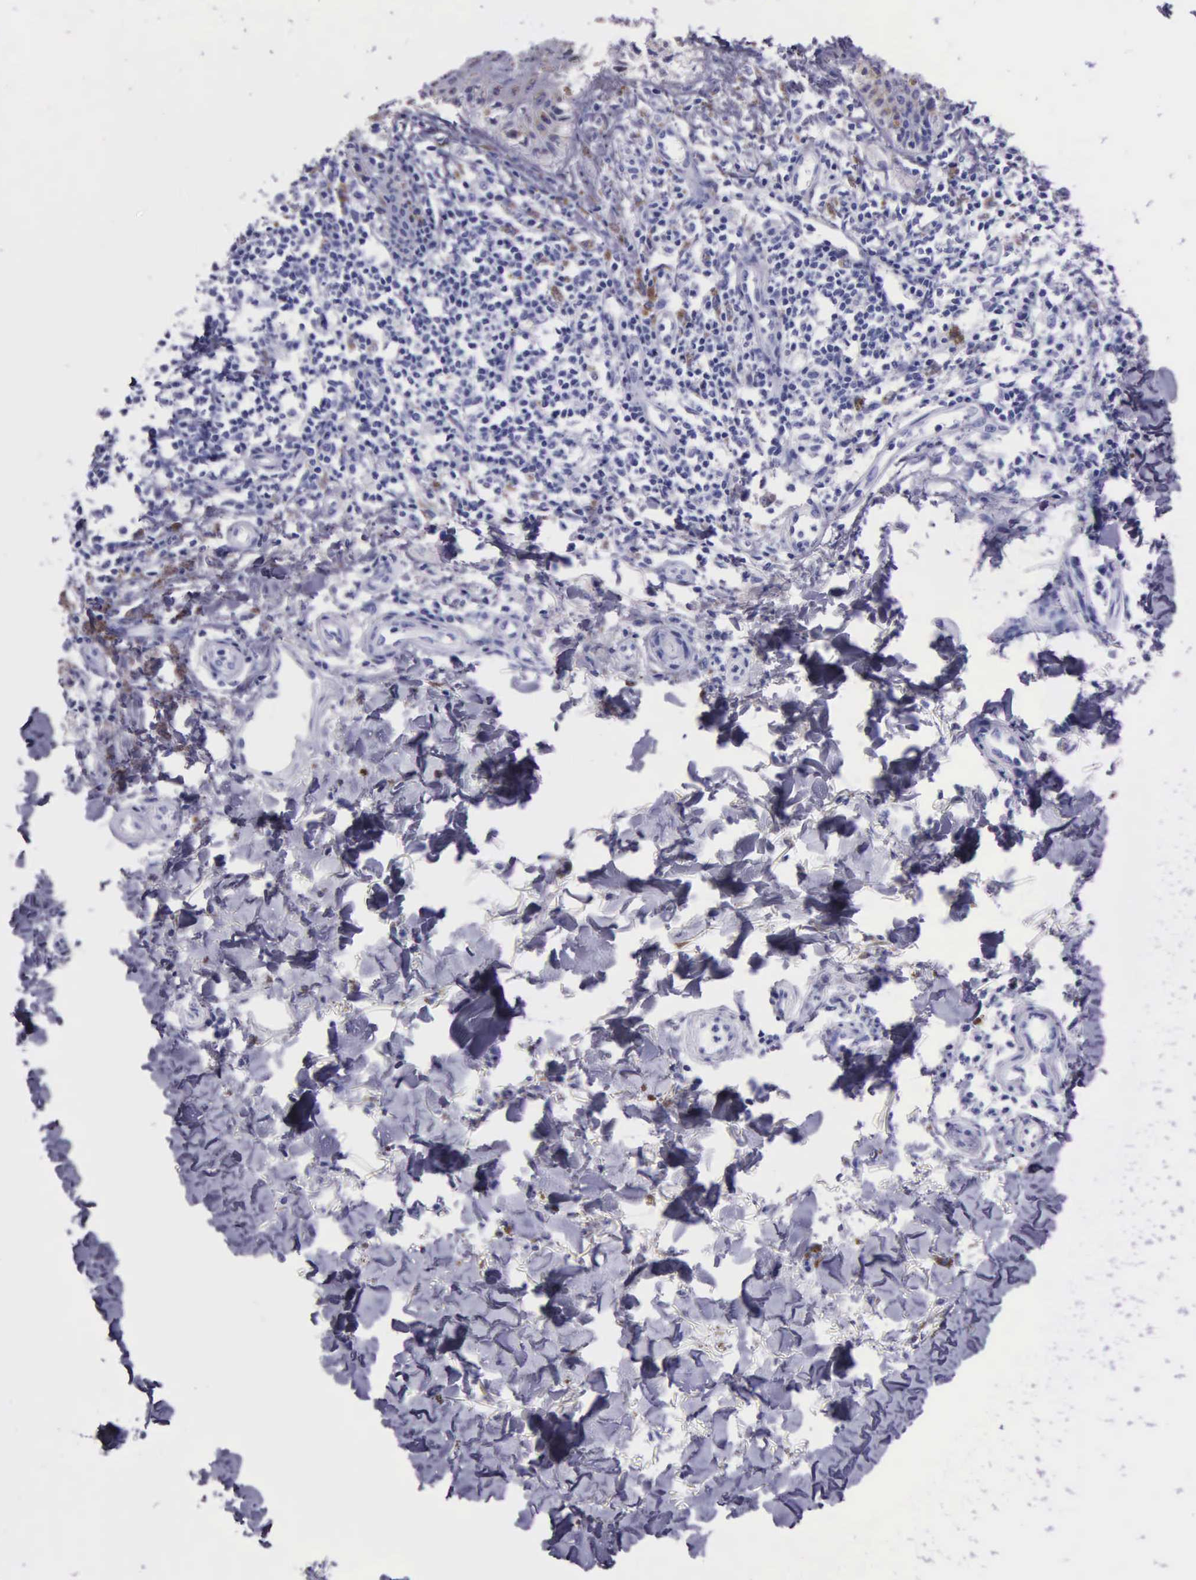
{"staining": {"intensity": "negative", "quantity": "none", "location": "none"}, "tissue": "melanoma", "cell_type": "Tumor cells", "image_type": "cancer", "snomed": [{"axis": "morphology", "description": "Malignant melanoma, NOS"}, {"axis": "topography", "description": "Skin"}], "caption": "High magnification brightfield microscopy of melanoma stained with DAB (3,3'-diaminobenzidine) (brown) and counterstained with hematoxylin (blue): tumor cells show no significant expression.", "gene": "KLK3", "patient": {"sex": "female", "age": 52}}